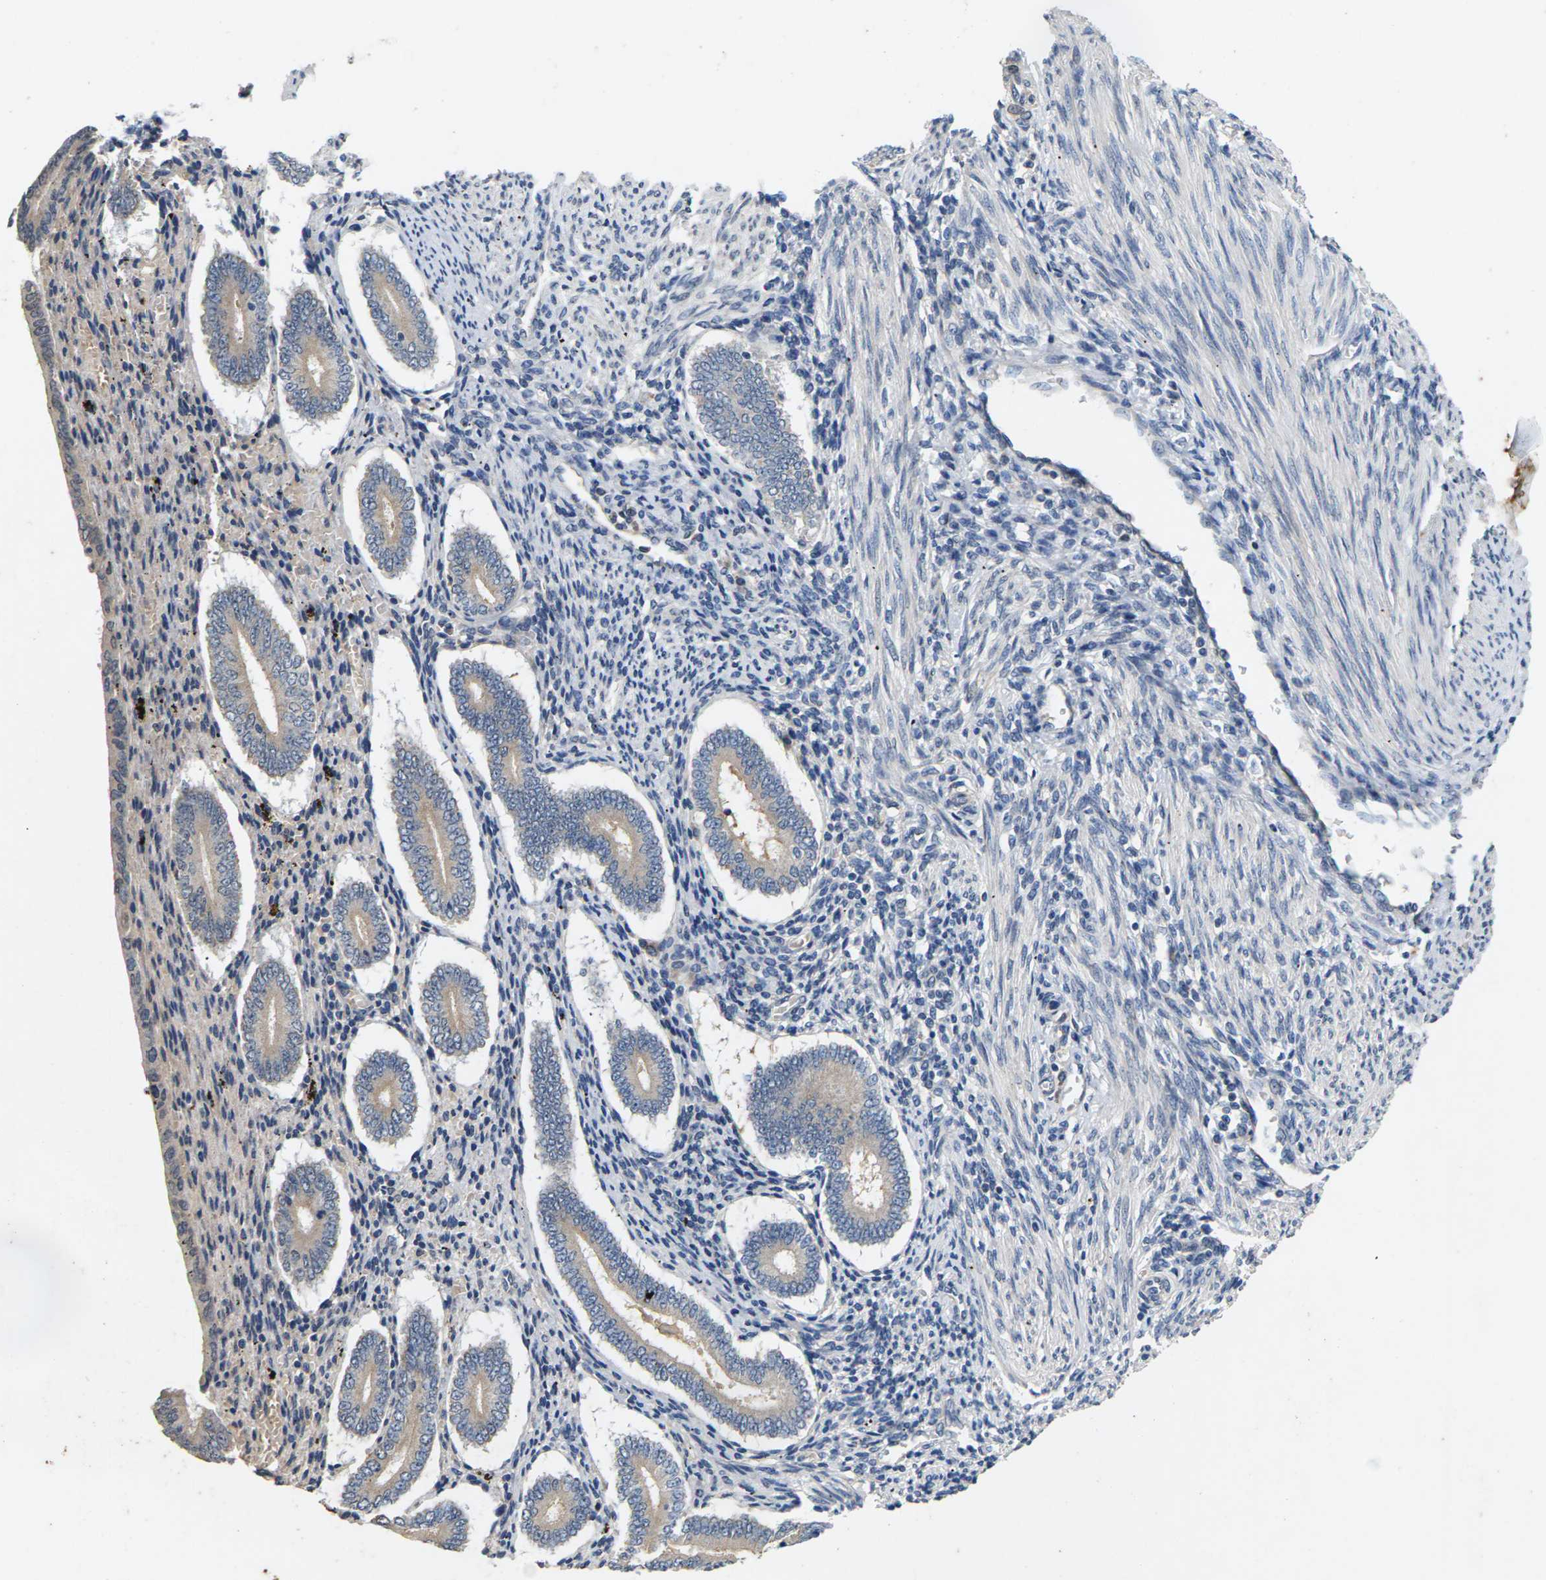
{"staining": {"intensity": "negative", "quantity": "none", "location": "none"}, "tissue": "endometrium", "cell_type": "Cells in endometrial stroma", "image_type": "normal", "snomed": [{"axis": "morphology", "description": "Normal tissue, NOS"}, {"axis": "topography", "description": "Endometrium"}], "caption": "The histopathology image exhibits no significant expression in cells in endometrial stroma of endometrium.", "gene": "SLC2A2", "patient": {"sex": "female", "age": 42}}